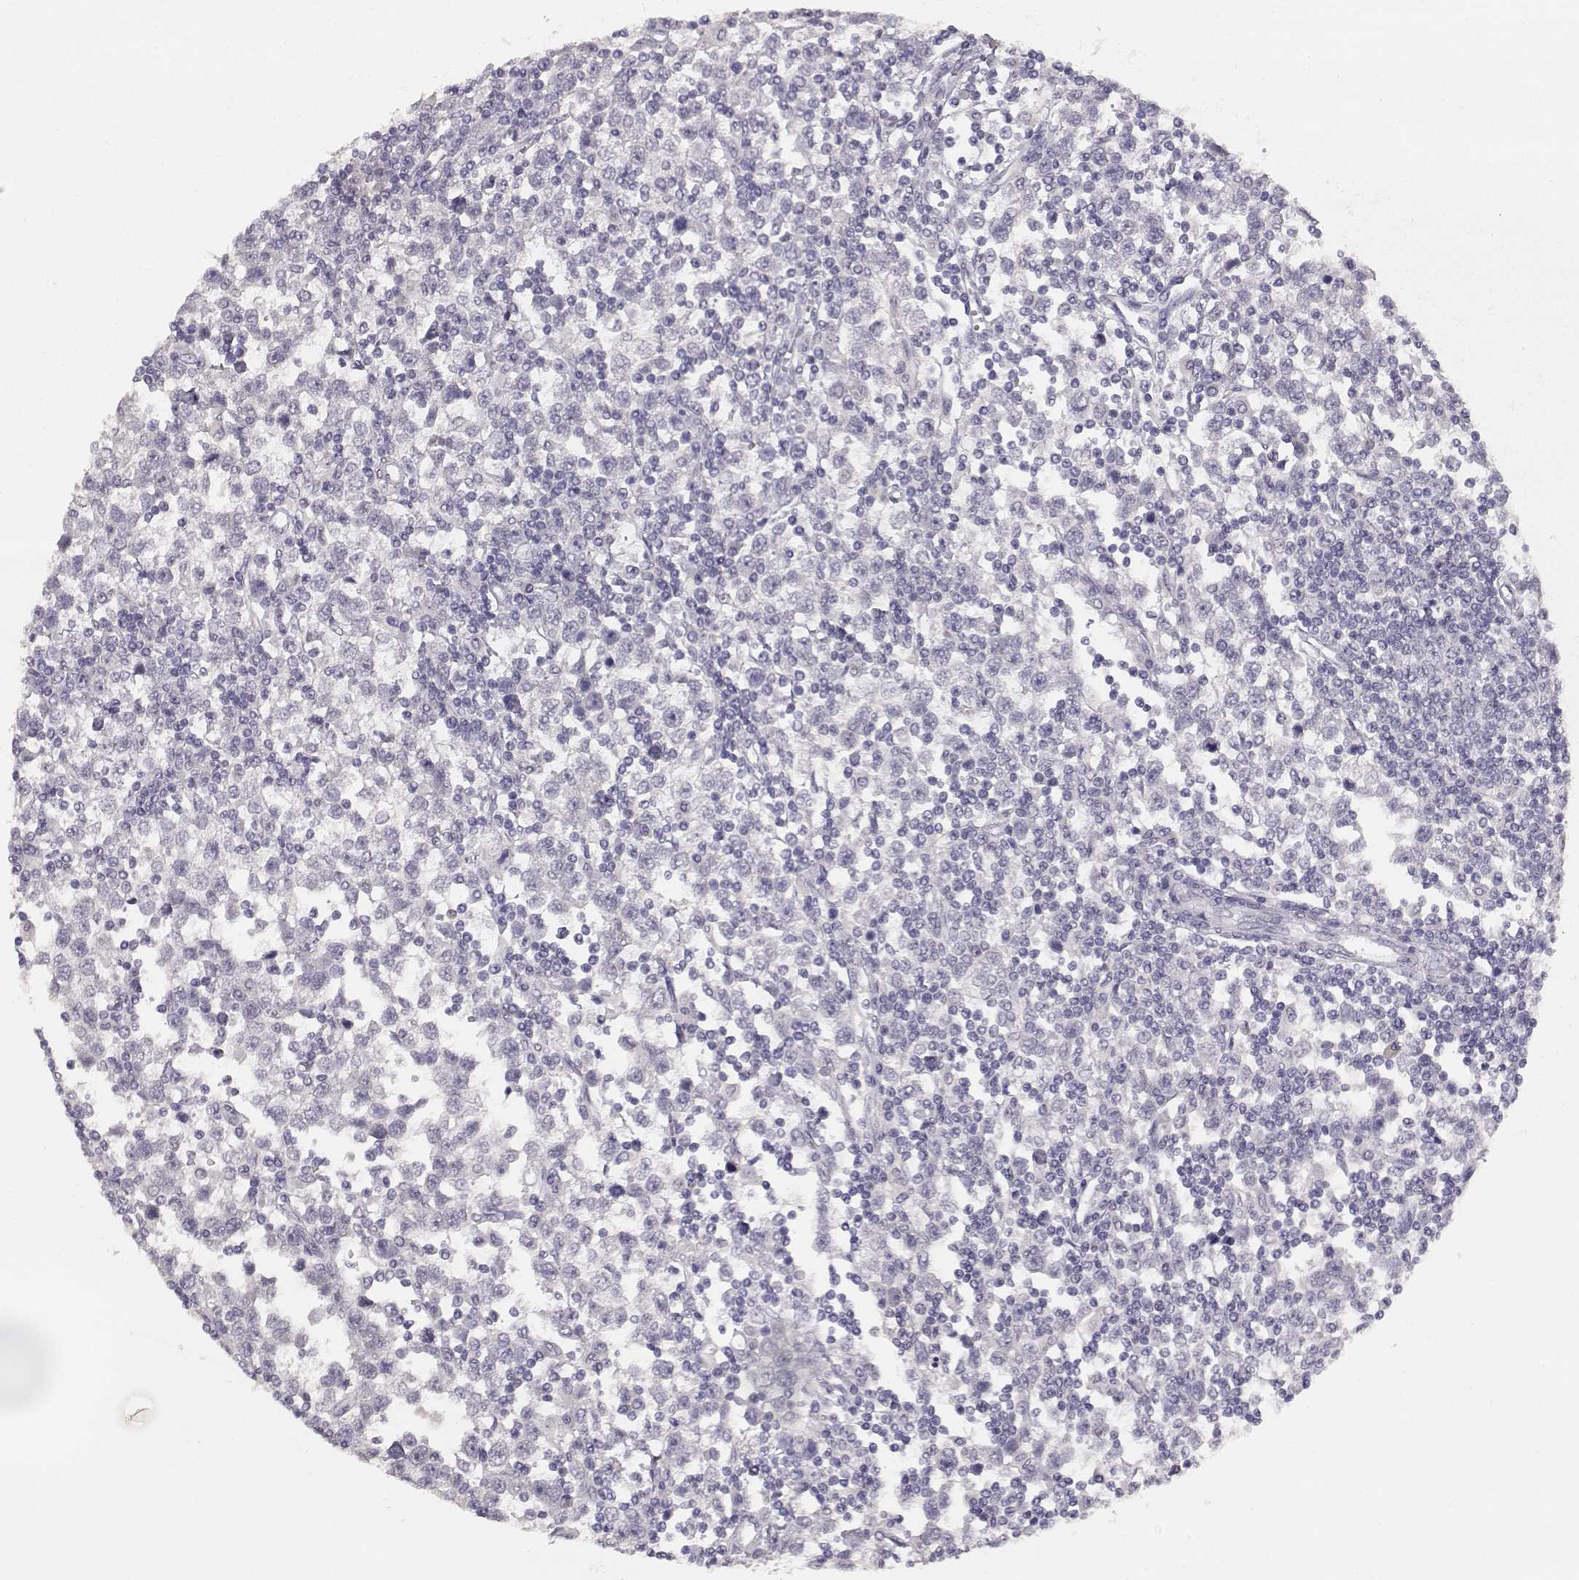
{"staining": {"intensity": "negative", "quantity": "none", "location": "none"}, "tissue": "testis cancer", "cell_type": "Tumor cells", "image_type": "cancer", "snomed": [{"axis": "morphology", "description": "Seminoma, NOS"}, {"axis": "topography", "description": "Testis"}], "caption": "IHC of human seminoma (testis) reveals no staining in tumor cells.", "gene": "TPH2", "patient": {"sex": "male", "age": 34}}